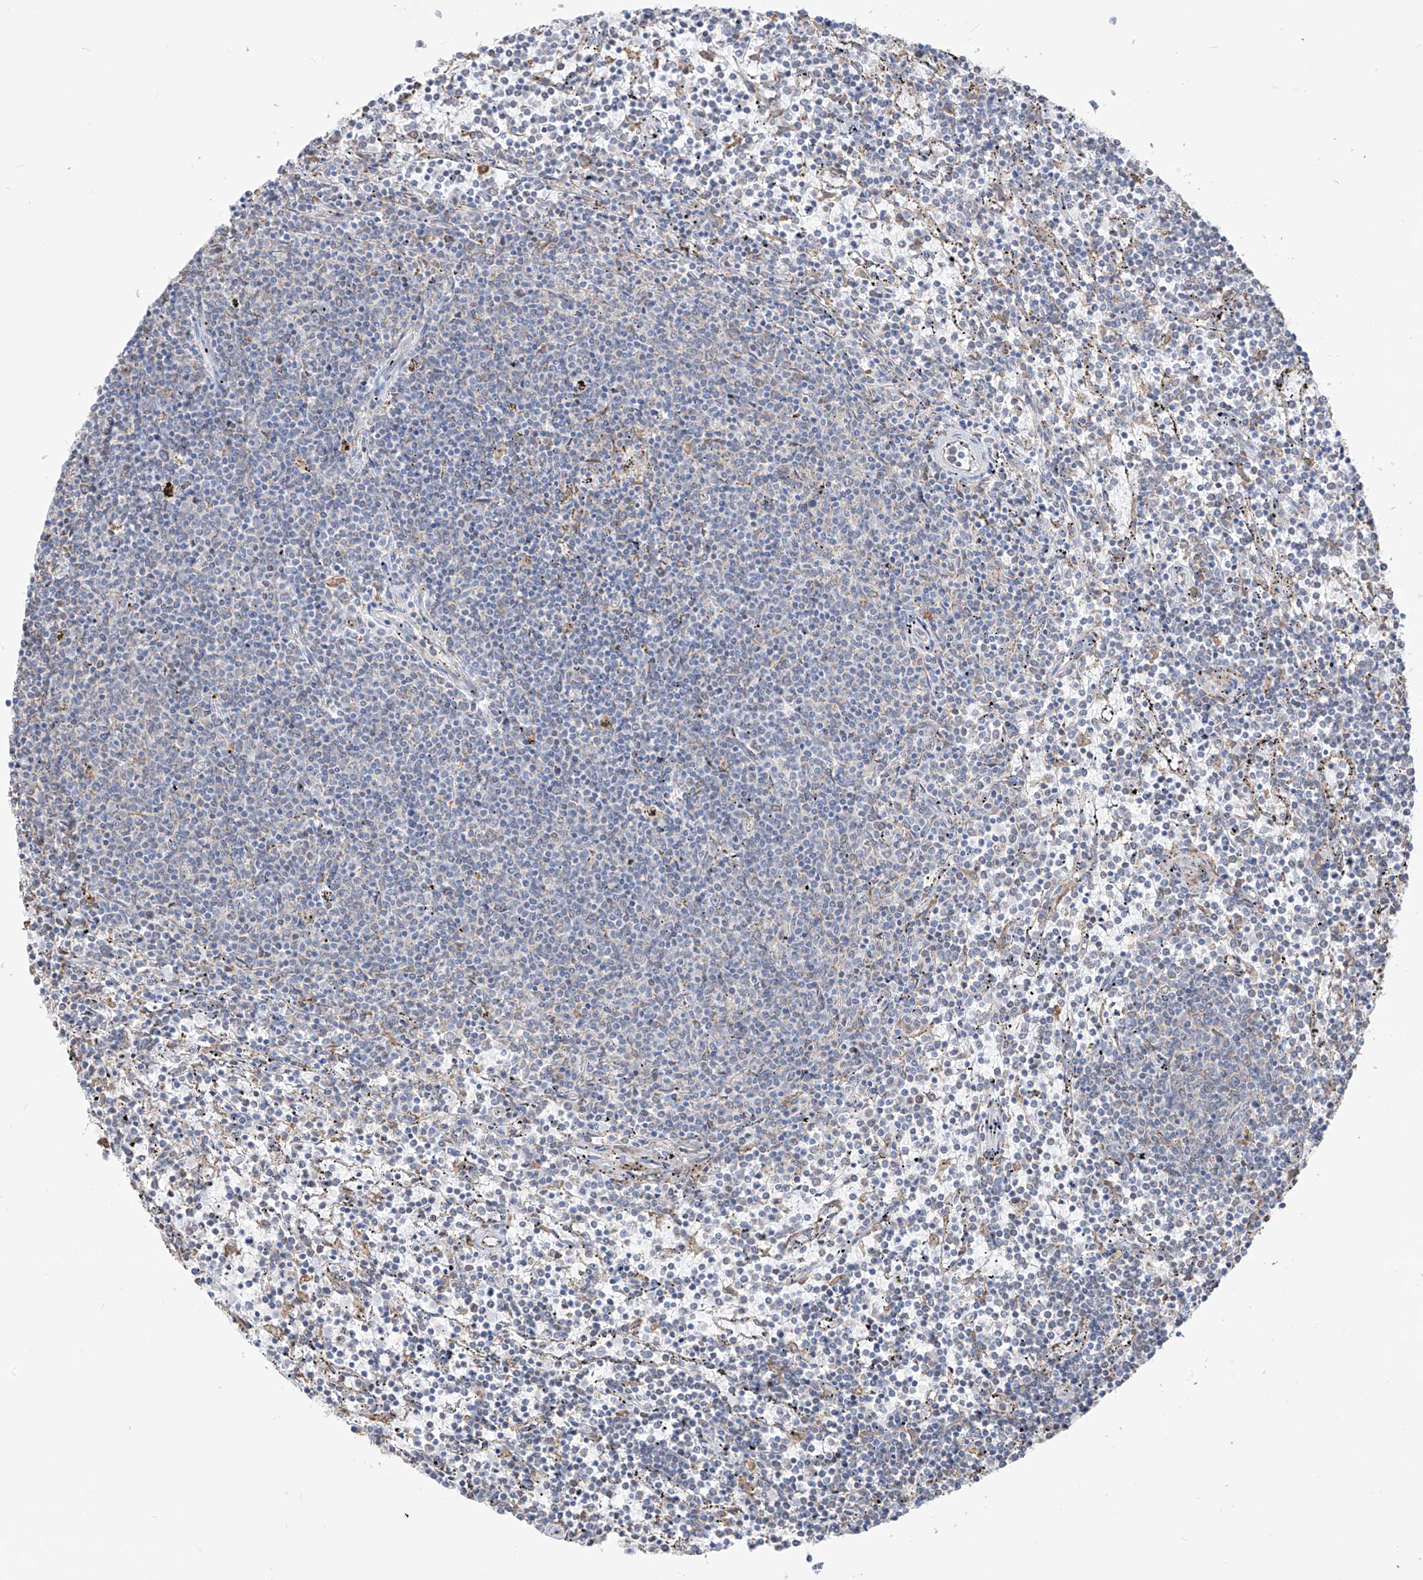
{"staining": {"intensity": "negative", "quantity": "none", "location": "none"}, "tissue": "lymphoma", "cell_type": "Tumor cells", "image_type": "cancer", "snomed": [{"axis": "morphology", "description": "Malignant lymphoma, non-Hodgkin's type, Low grade"}, {"axis": "topography", "description": "Spleen"}], "caption": "Tumor cells show no significant positivity in lymphoma.", "gene": "PDIA6", "patient": {"sex": "female", "age": 50}}